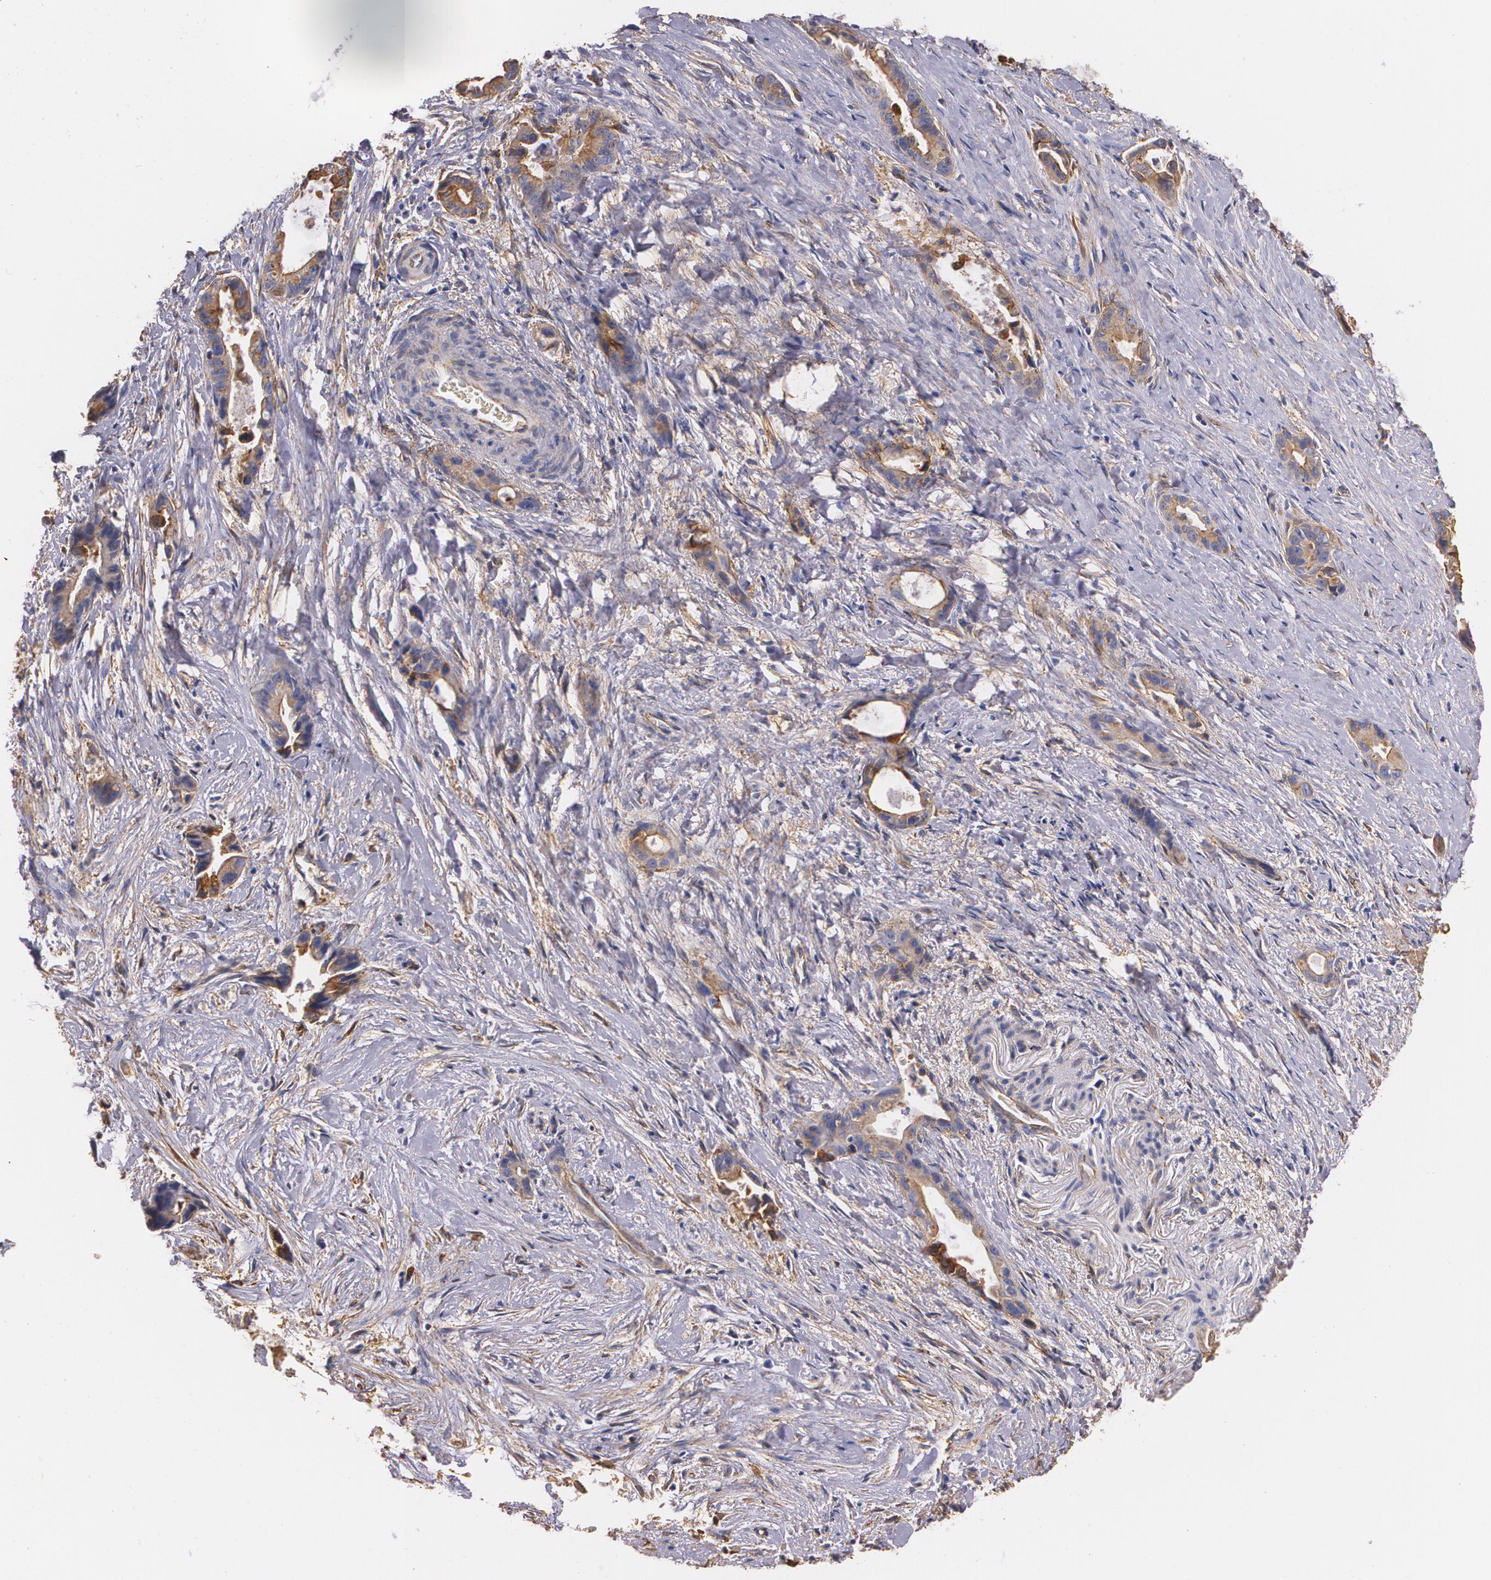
{"staining": {"intensity": "moderate", "quantity": "25%-75%", "location": "cytoplasmic/membranous"}, "tissue": "liver cancer", "cell_type": "Tumor cells", "image_type": "cancer", "snomed": [{"axis": "morphology", "description": "Cholangiocarcinoma"}, {"axis": "topography", "description": "Liver"}], "caption": "Protein analysis of liver cancer tissue demonstrates moderate cytoplasmic/membranous positivity in approximately 25%-75% of tumor cells.", "gene": "TJP1", "patient": {"sex": "female", "age": 55}}